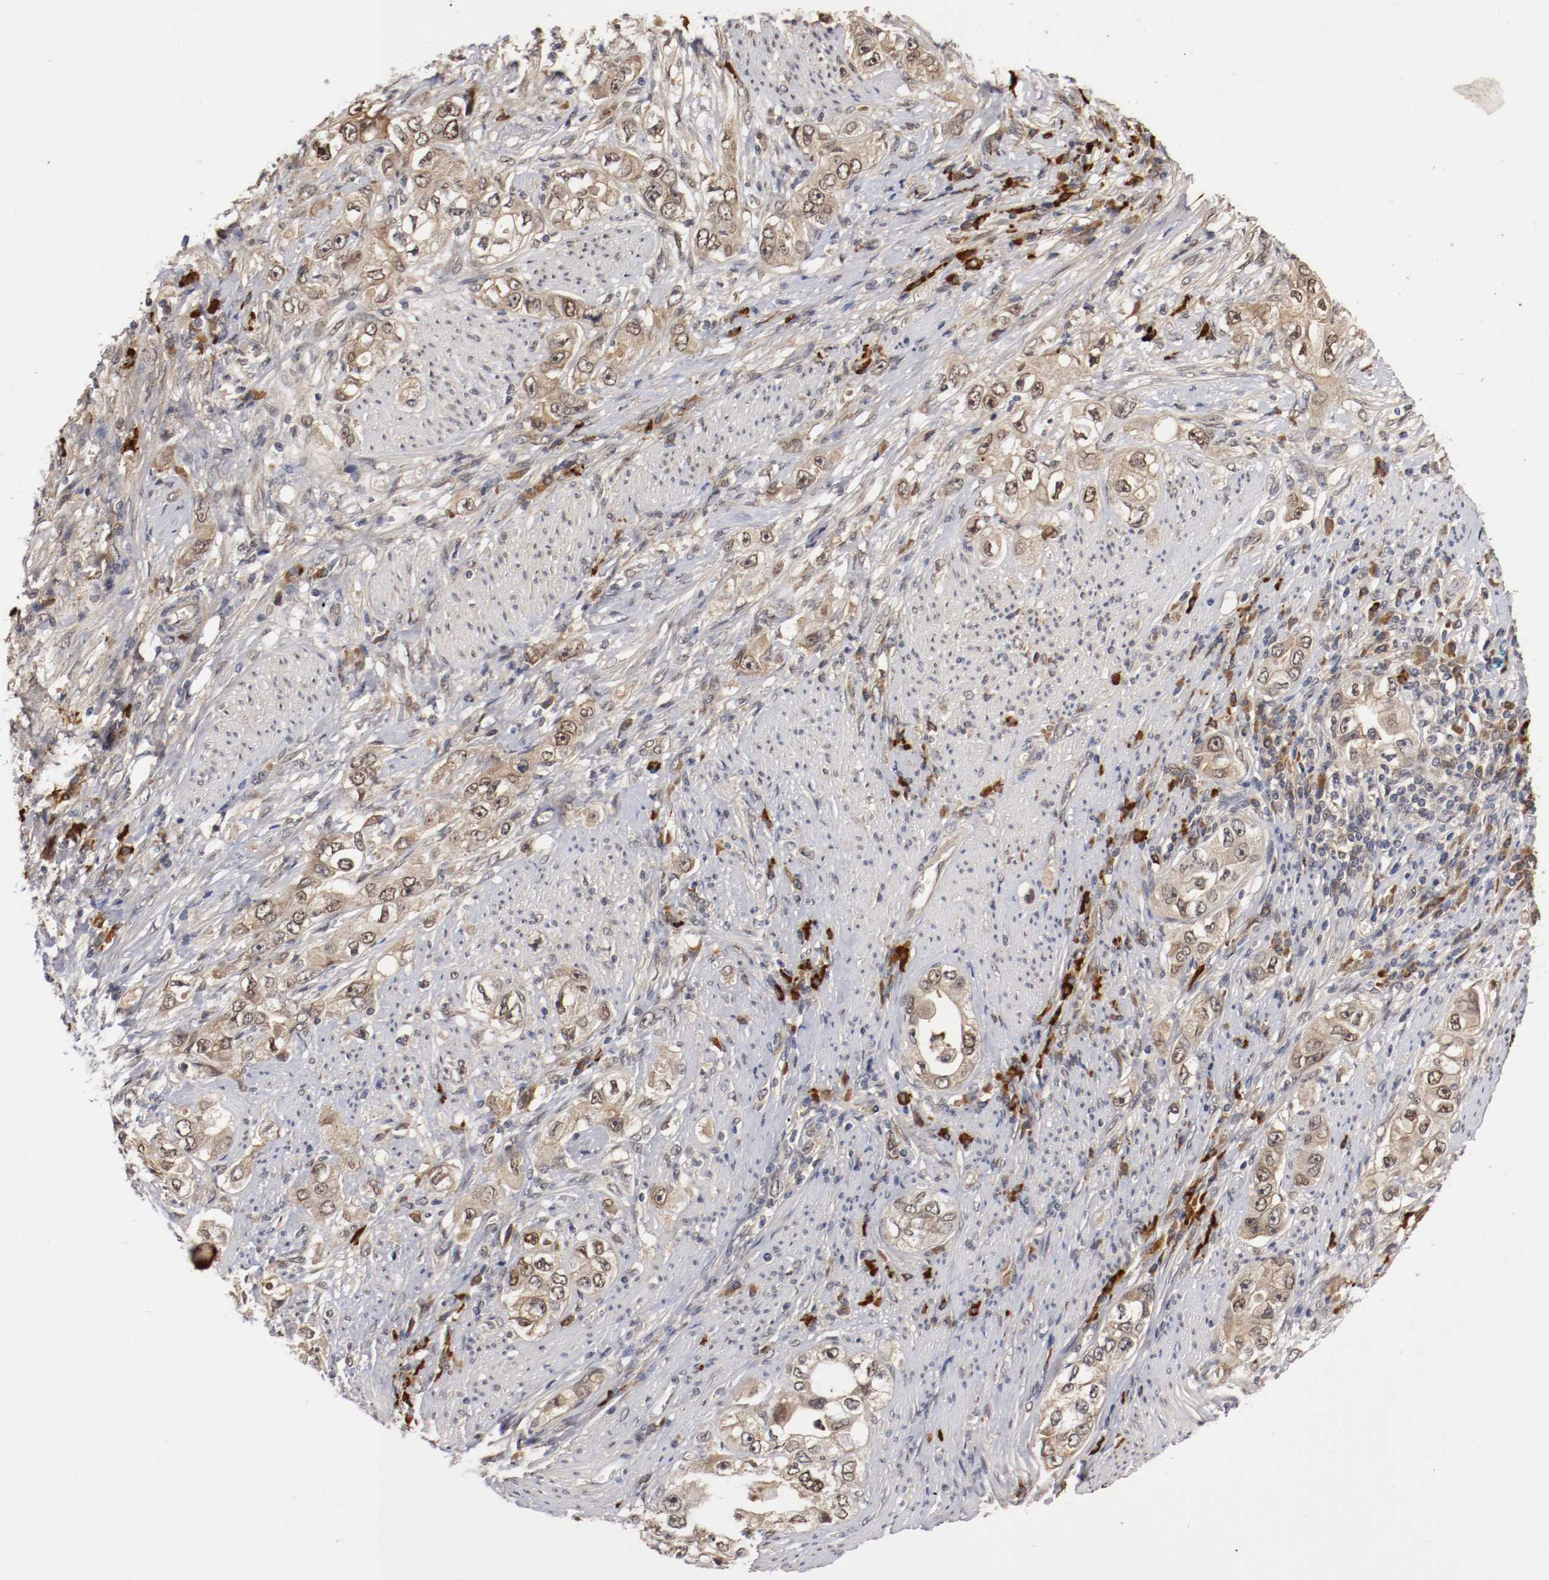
{"staining": {"intensity": "weak", "quantity": ">75%", "location": "cytoplasmic/membranous,nuclear"}, "tissue": "stomach cancer", "cell_type": "Tumor cells", "image_type": "cancer", "snomed": [{"axis": "morphology", "description": "Adenocarcinoma, NOS"}, {"axis": "topography", "description": "Stomach, lower"}], "caption": "Stomach cancer (adenocarcinoma) was stained to show a protein in brown. There is low levels of weak cytoplasmic/membranous and nuclear expression in about >75% of tumor cells.", "gene": "DNMT3B", "patient": {"sex": "female", "age": 93}}